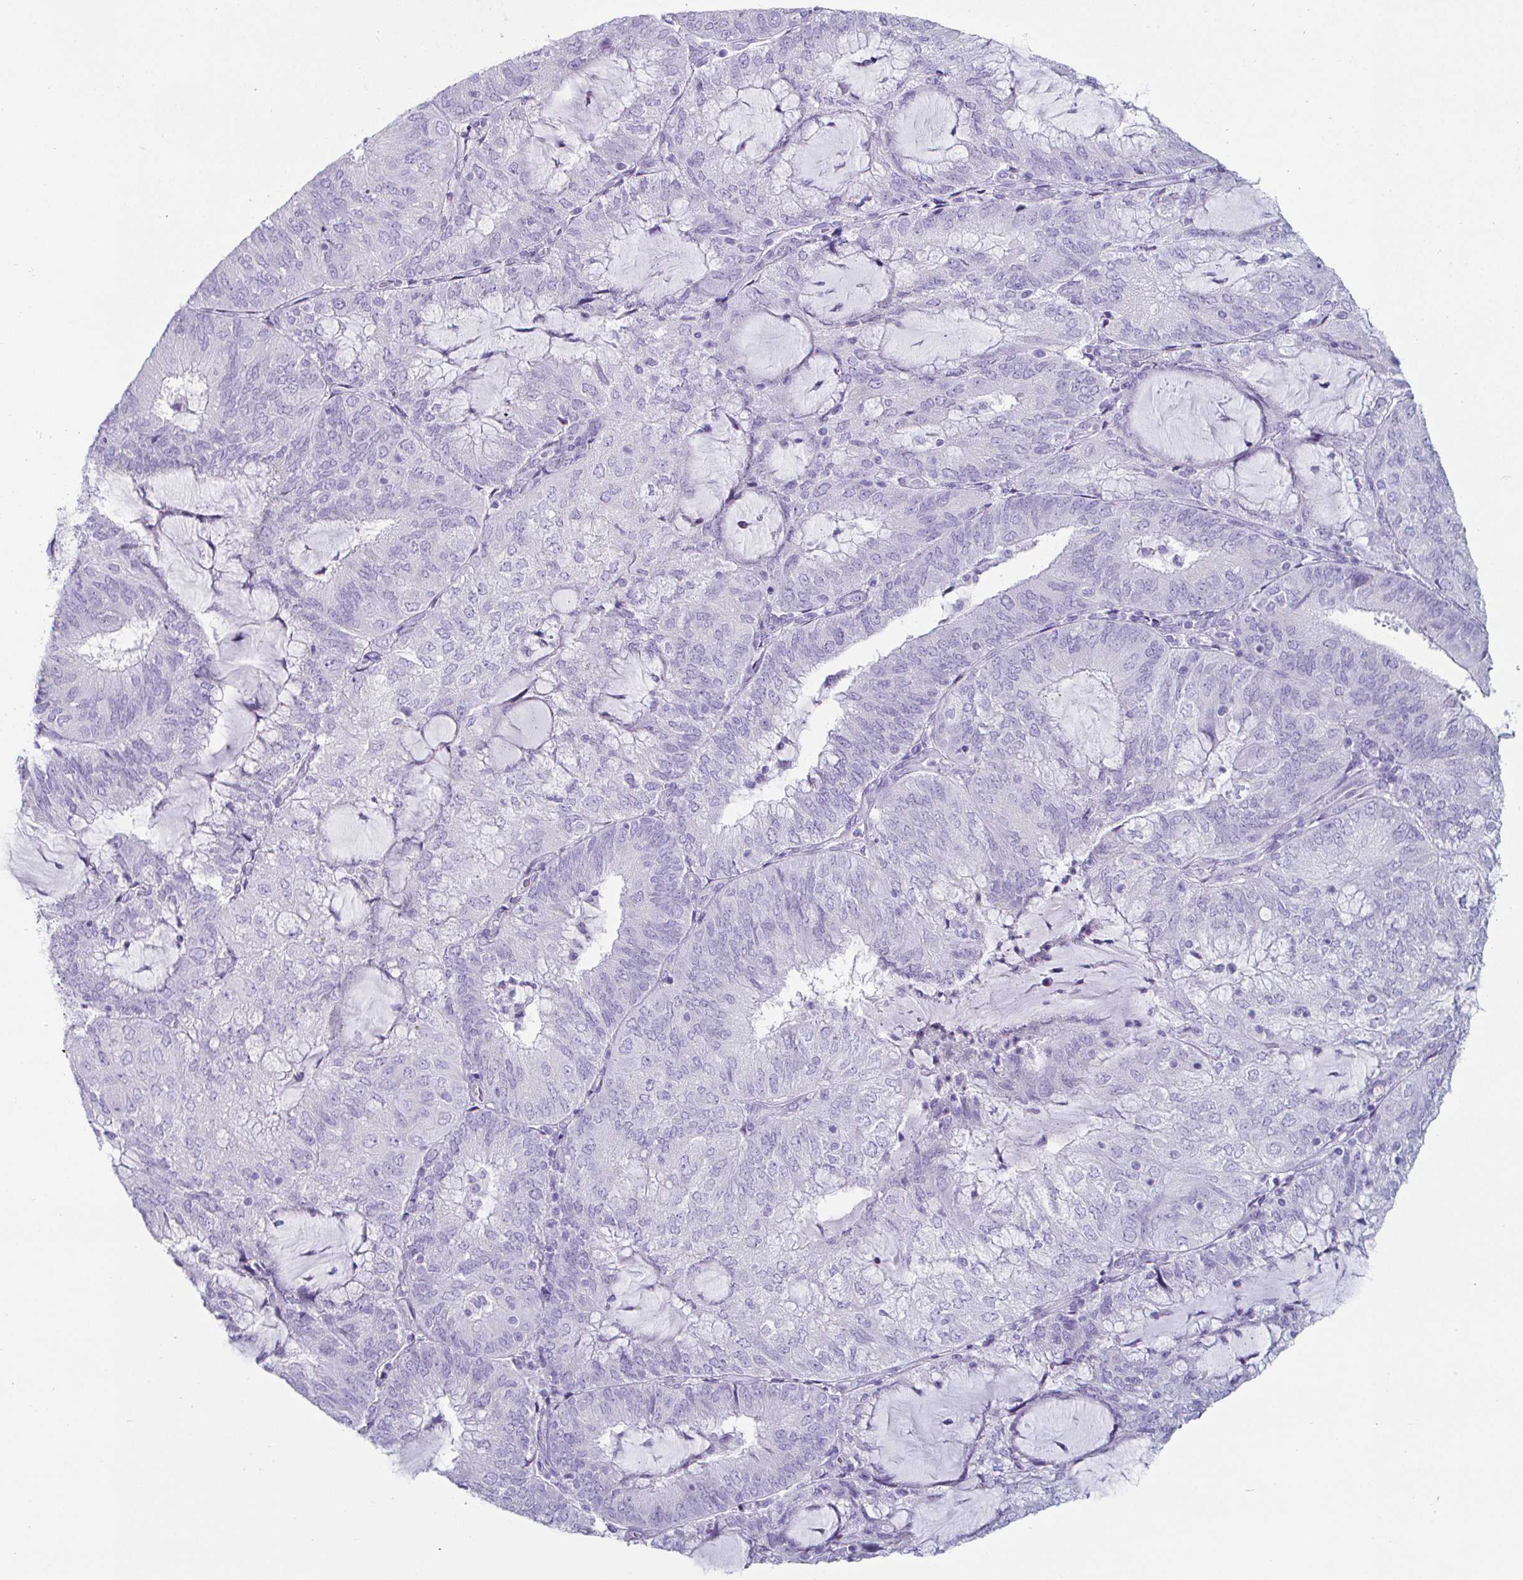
{"staining": {"intensity": "negative", "quantity": "none", "location": "none"}, "tissue": "endometrial cancer", "cell_type": "Tumor cells", "image_type": "cancer", "snomed": [{"axis": "morphology", "description": "Adenocarcinoma, NOS"}, {"axis": "topography", "description": "Endometrium"}], "caption": "A histopathology image of endometrial cancer (adenocarcinoma) stained for a protein shows no brown staining in tumor cells. (DAB IHC with hematoxylin counter stain).", "gene": "CREG2", "patient": {"sex": "female", "age": 81}}